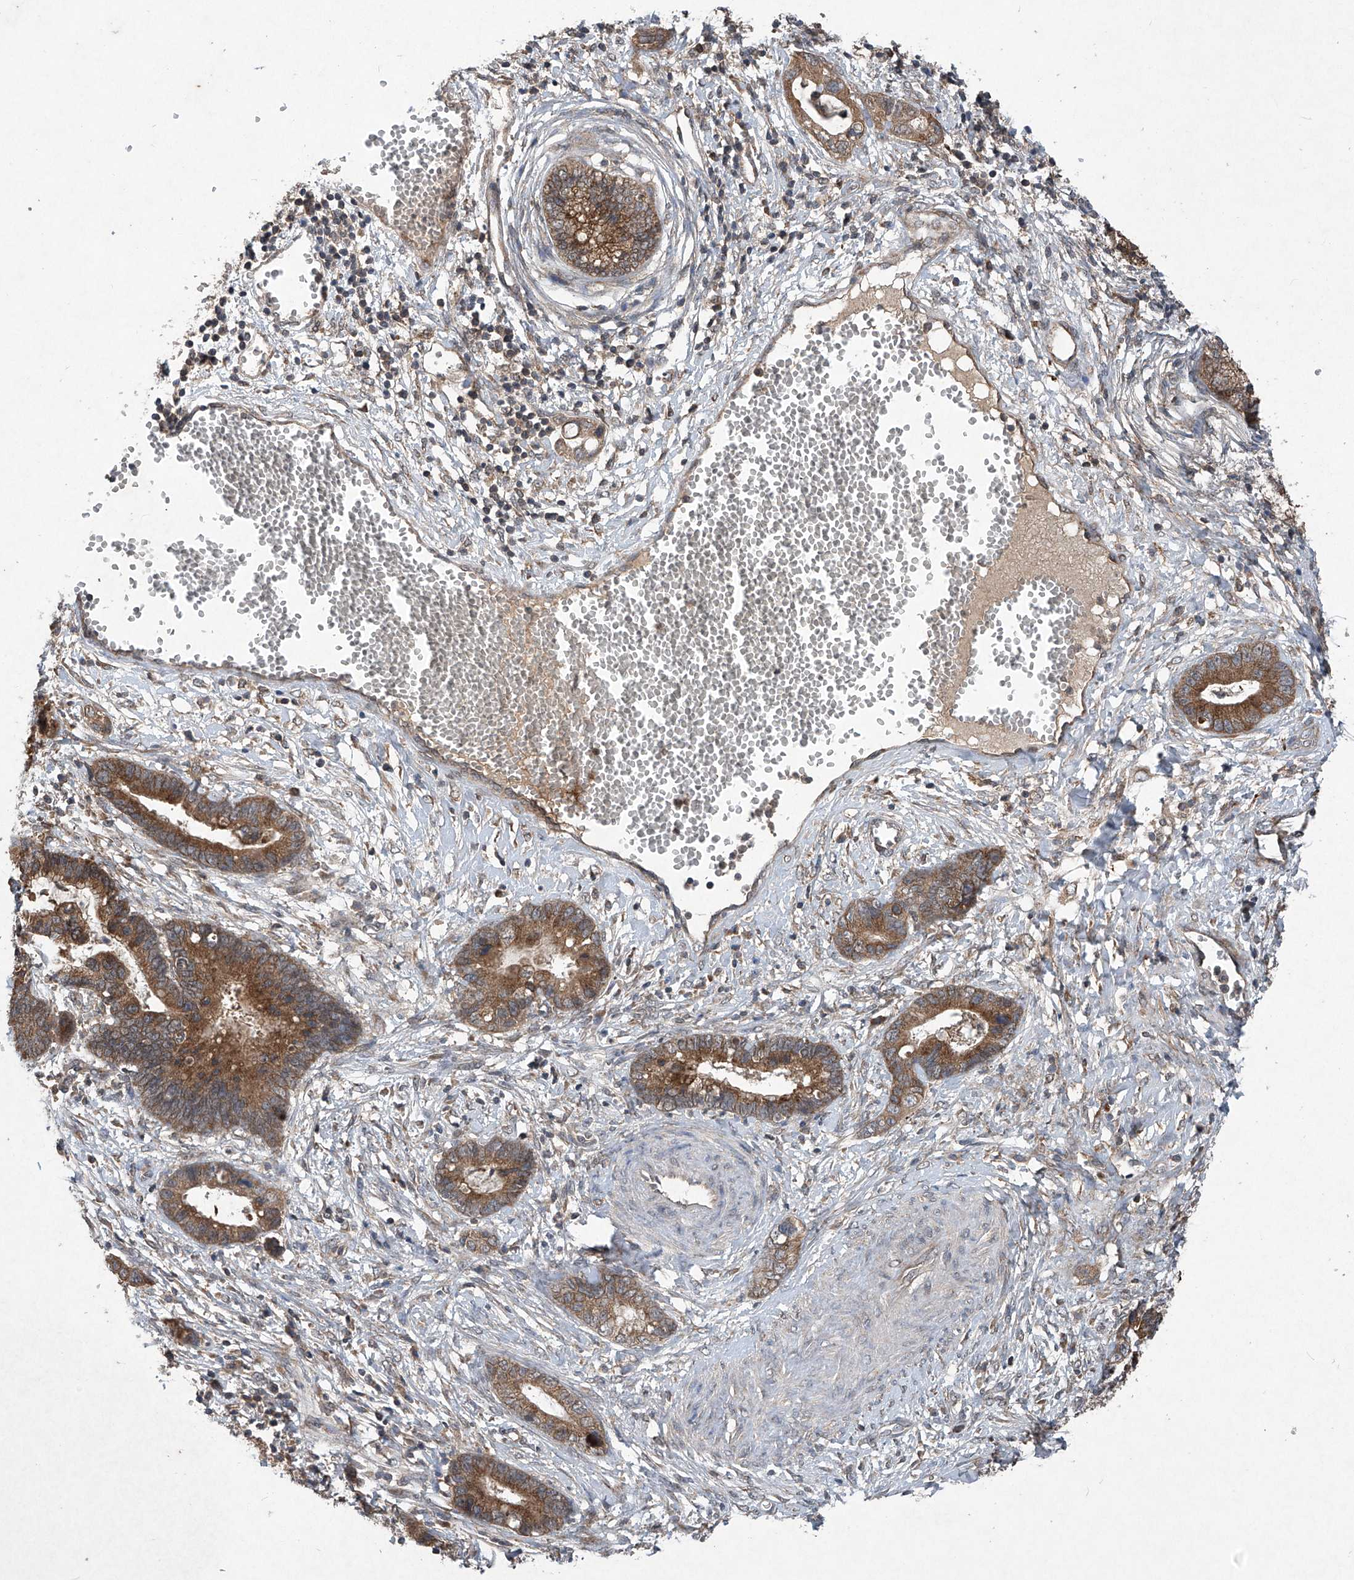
{"staining": {"intensity": "moderate", "quantity": ">75%", "location": "cytoplasmic/membranous"}, "tissue": "cervical cancer", "cell_type": "Tumor cells", "image_type": "cancer", "snomed": [{"axis": "morphology", "description": "Adenocarcinoma, NOS"}, {"axis": "topography", "description": "Cervix"}], "caption": "A brown stain shows moderate cytoplasmic/membranous positivity of a protein in cervical cancer (adenocarcinoma) tumor cells. The protein of interest is shown in brown color, while the nuclei are stained blue.", "gene": "SUMF2", "patient": {"sex": "female", "age": 44}}